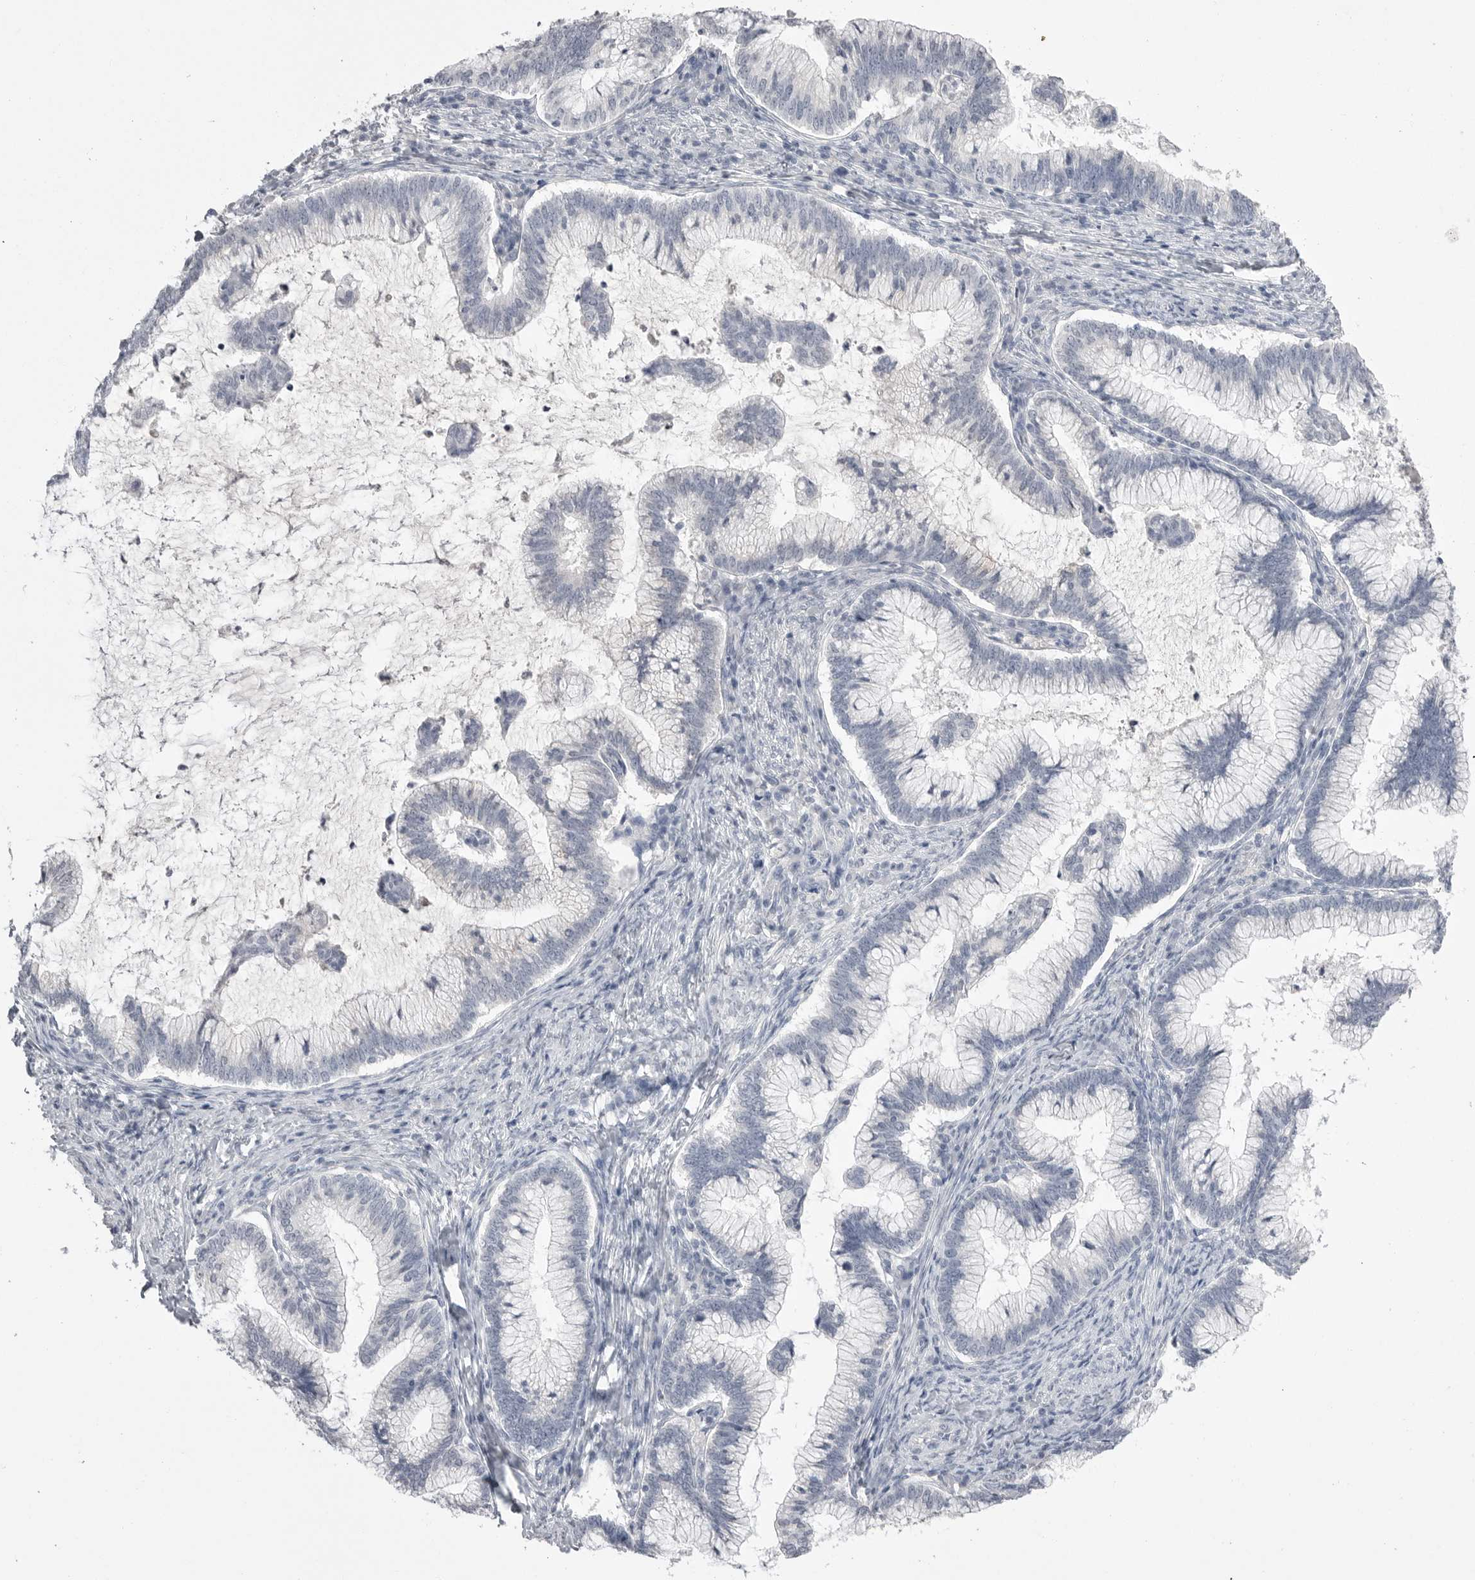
{"staining": {"intensity": "negative", "quantity": "none", "location": "none"}, "tissue": "cervical cancer", "cell_type": "Tumor cells", "image_type": "cancer", "snomed": [{"axis": "morphology", "description": "Adenocarcinoma, NOS"}, {"axis": "topography", "description": "Cervix"}], "caption": "A photomicrograph of human cervical cancer (adenocarcinoma) is negative for staining in tumor cells. (DAB (3,3'-diaminobenzidine) immunohistochemistry visualized using brightfield microscopy, high magnification).", "gene": "CPB1", "patient": {"sex": "female", "age": 36}}